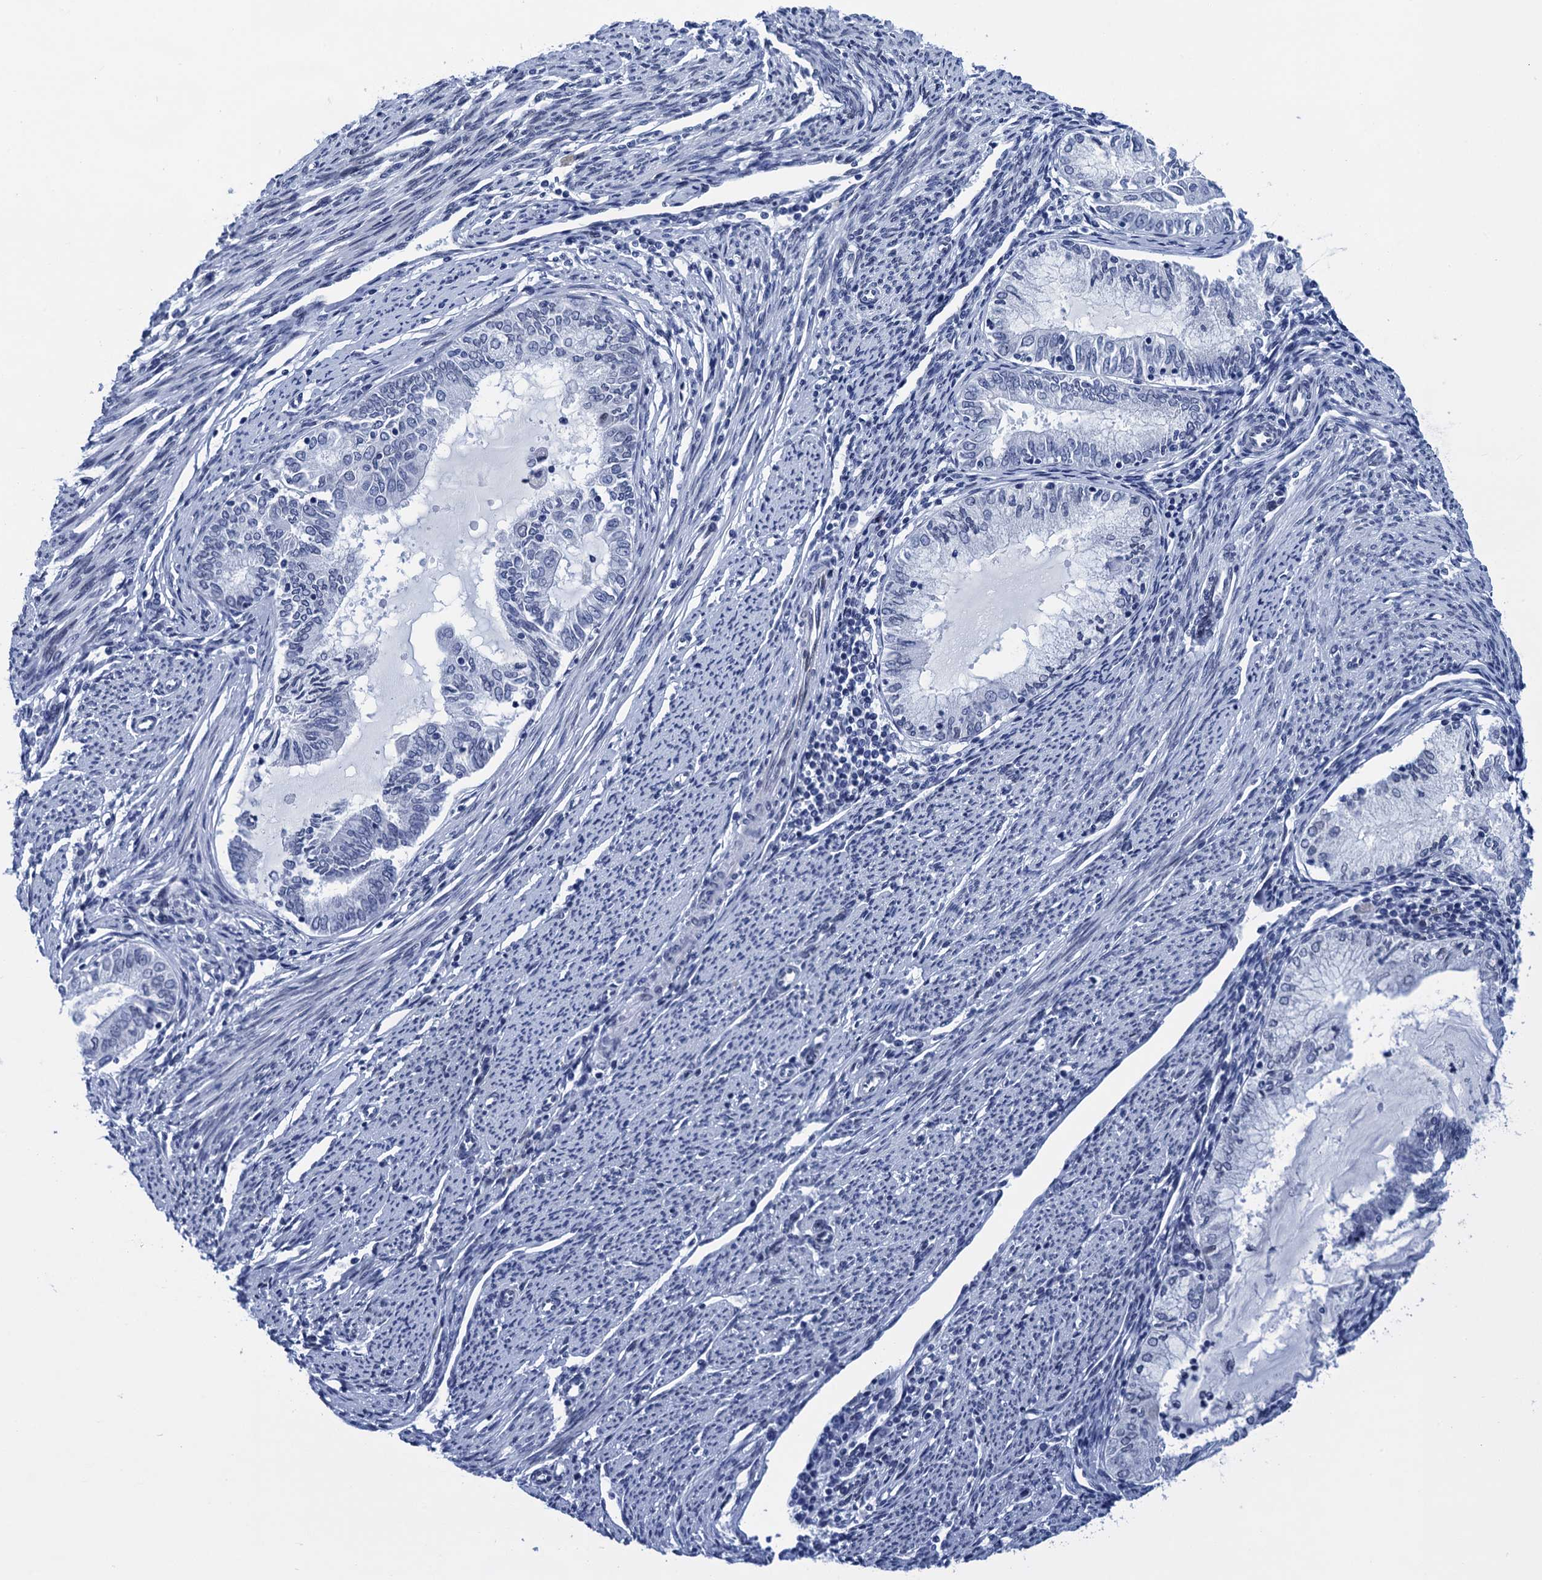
{"staining": {"intensity": "negative", "quantity": "none", "location": "none"}, "tissue": "endometrial cancer", "cell_type": "Tumor cells", "image_type": "cancer", "snomed": [{"axis": "morphology", "description": "Adenocarcinoma, NOS"}, {"axis": "topography", "description": "Endometrium"}], "caption": "There is no significant positivity in tumor cells of endometrial cancer. (Brightfield microscopy of DAB (3,3'-diaminobenzidine) IHC at high magnification).", "gene": "METTL25", "patient": {"sex": "female", "age": 79}}